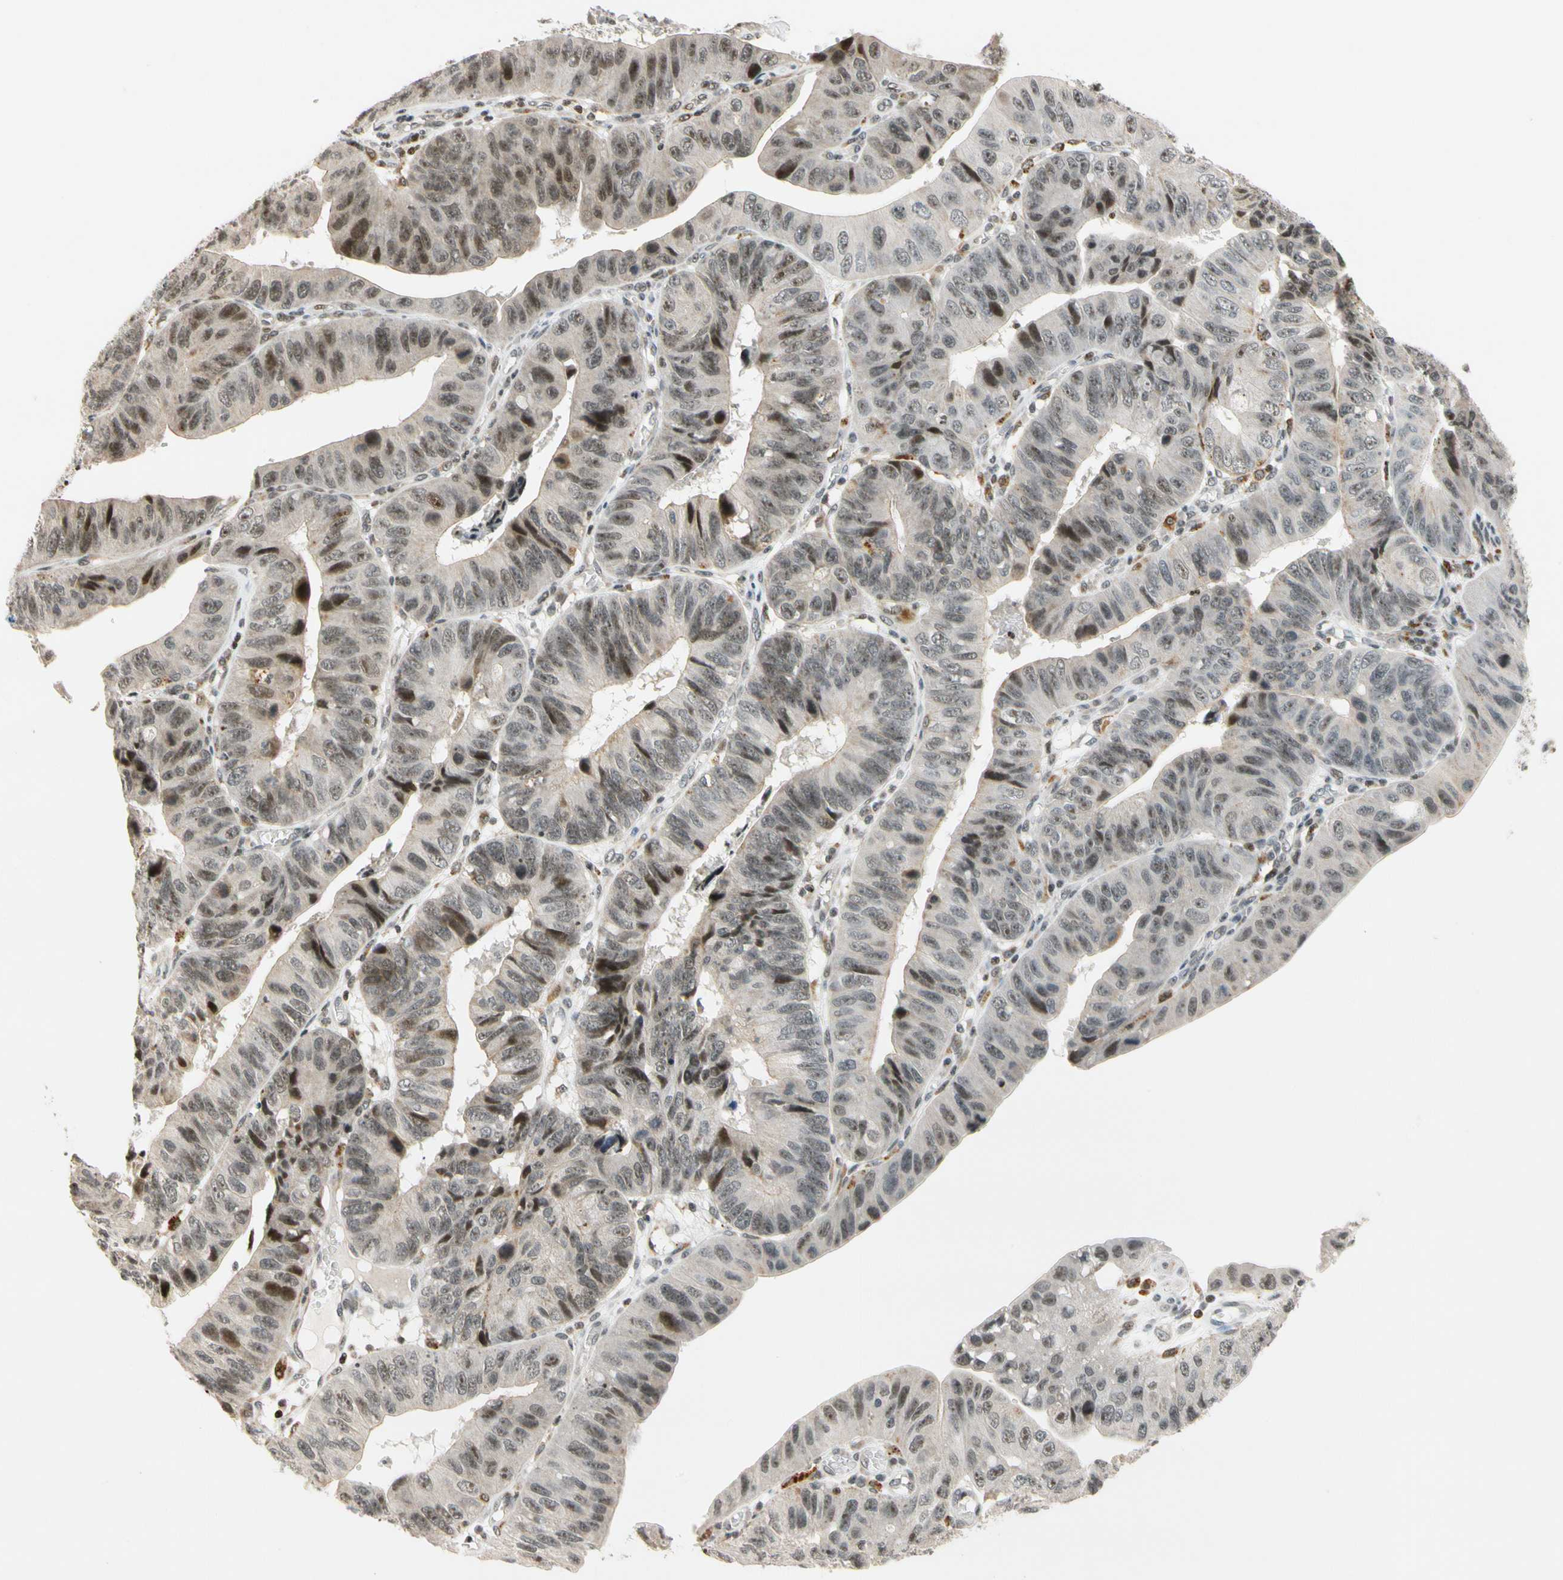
{"staining": {"intensity": "weak", "quantity": "25%-75%", "location": "cytoplasmic/membranous,nuclear"}, "tissue": "stomach cancer", "cell_type": "Tumor cells", "image_type": "cancer", "snomed": [{"axis": "morphology", "description": "Adenocarcinoma, NOS"}, {"axis": "topography", "description": "Stomach"}], "caption": "Weak cytoplasmic/membranous and nuclear protein expression is present in about 25%-75% of tumor cells in stomach cancer. The protein is stained brown, and the nuclei are stained in blue (DAB IHC with brightfield microscopy, high magnification).", "gene": "CDK7", "patient": {"sex": "male", "age": 59}}